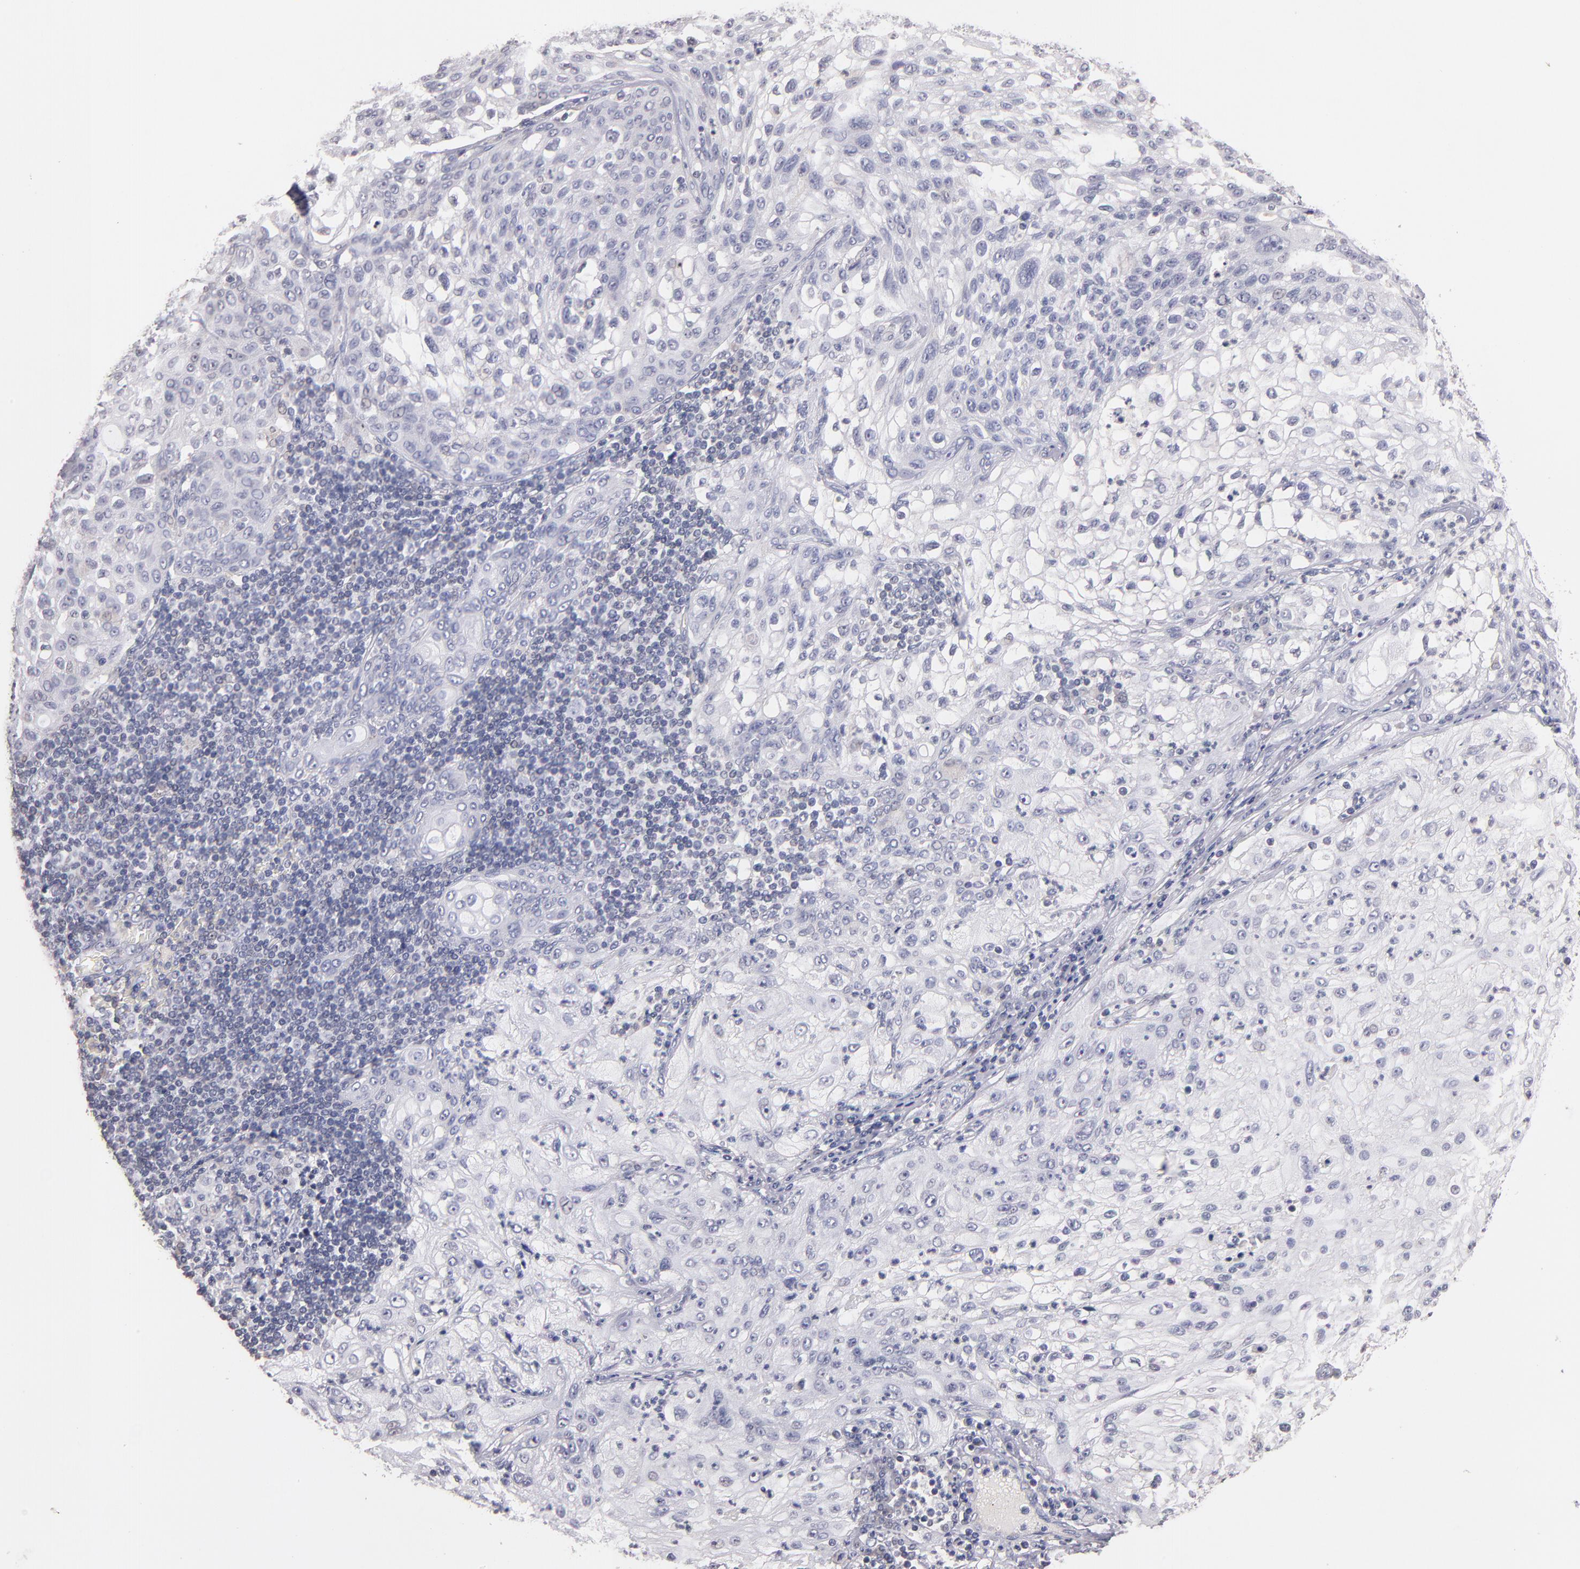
{"staining": {"intensity": "negative", "quantity": "none", "location": "none"}, "tissue": "lung cancer", "cell_type": "Tumor cells", "image_type": "cancer", "snomed": [{"axis": "morphology", "description": "Inflammation, NOS"}, {"axis": "morphology", "description": "Squamous cell carcinoma, NOS"}, {"axis": "topography", "description": "Lymph node"}, {"axis": "topography", "description": "Soft tissue"}, {"axis": "topography", "description": "Lung"}], "caption": "Tumor cells are negative for protein expression in human squamous cell carcinoma (lung).", "gene": "SOX10", "patient": {"sex": "male", "age": 66}}